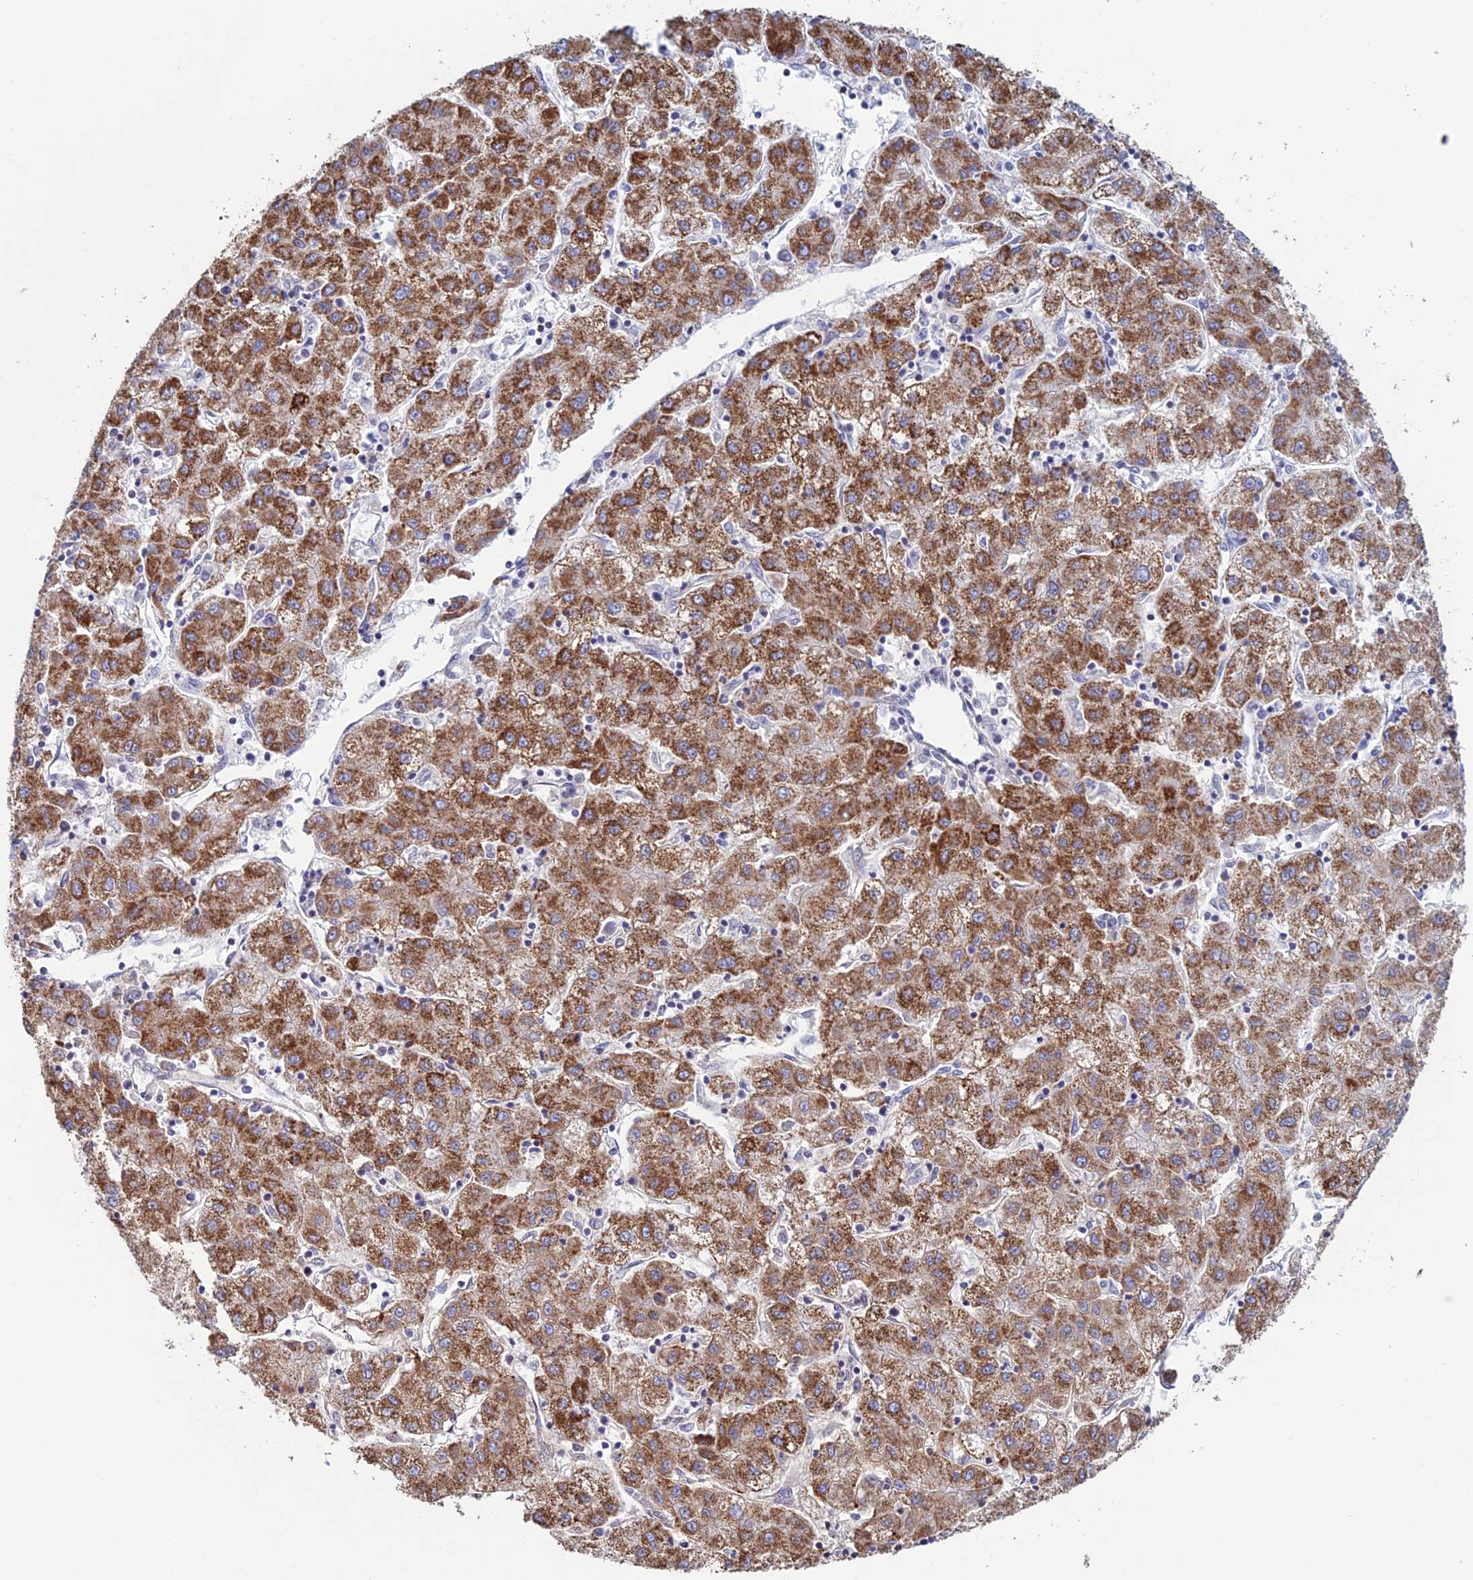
{"staining": {"intensity": "strong", "quantity": ">75%", "location": "cytoplasmic/membranous"}, "tissue": "liver cancer", "cell_type": "Tumor cells", "image_type": "cancer", "snomed": [{"axis": "morphology", "description": "Carcinoma, Hepatocellular, NOS"}, {"axis": "topography", "description": "Liver"}], "caption": "This is a photomicrograph of immunohistochemistry staining of liver cancer (hepatocellular carcinoma), which shows strong staining in the cytoplasmic/membranous of tumor cells.", "gene": "ZNG1B", "patient": {"sex": "male", "age": 72}}